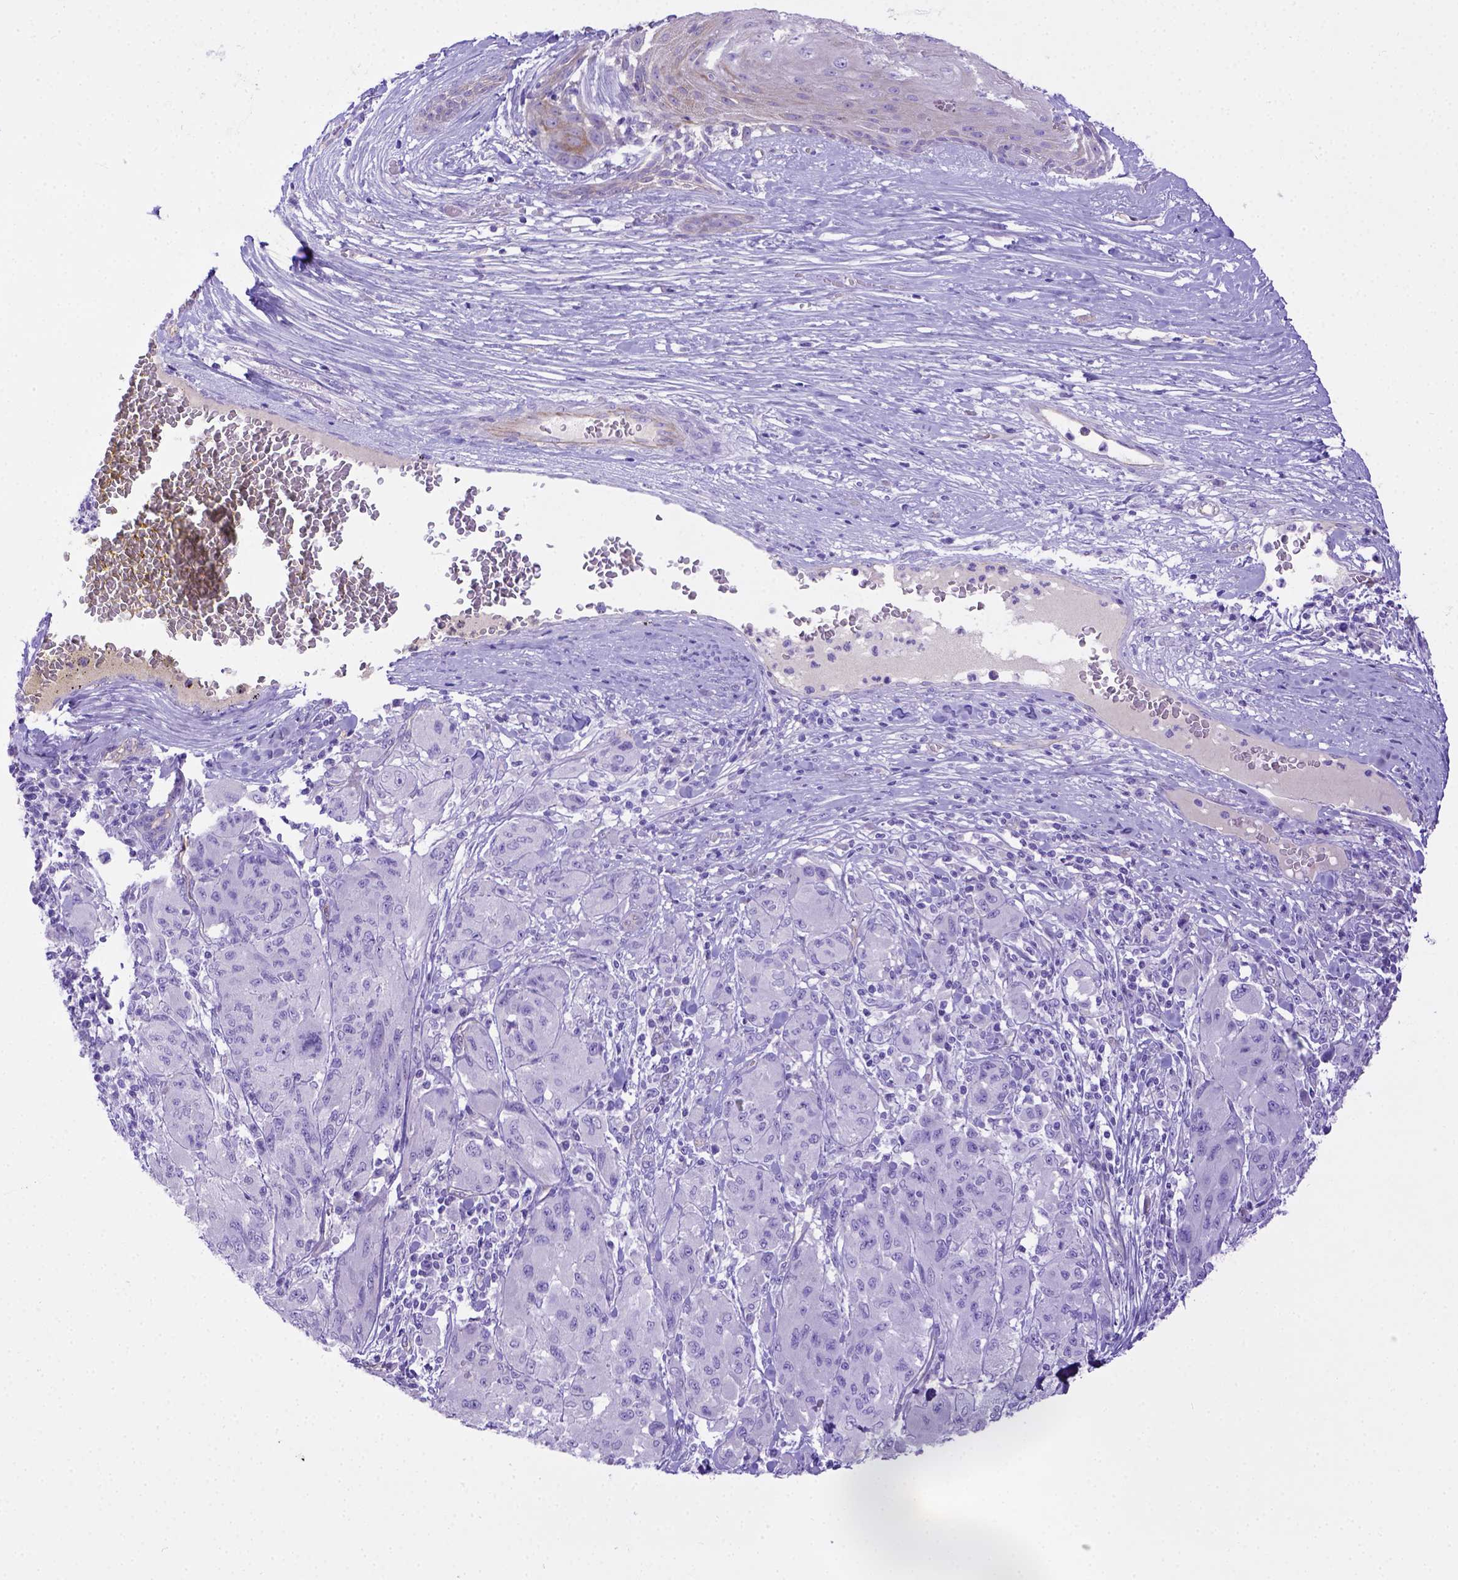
{"staining": {"intensity": "negative", "quantity": "none", "location": "none"}, "tissue": "melanoma", "cell_type": "Tumor cells", "image_type": "cancer", "snomed": [{"axis": "morphology", "description": "Malignant melanoma, NOS"}, {"axis": "topography", "description": "Skin"}], "caption": "A high-resolution micrograph shows immunohistochemistry (IHC) staining of malignant melanoma, which demonstrates no significant expression in tumor cells.", "gene": "LRRC18", "patient": {"sex": "female", "age": 91}}